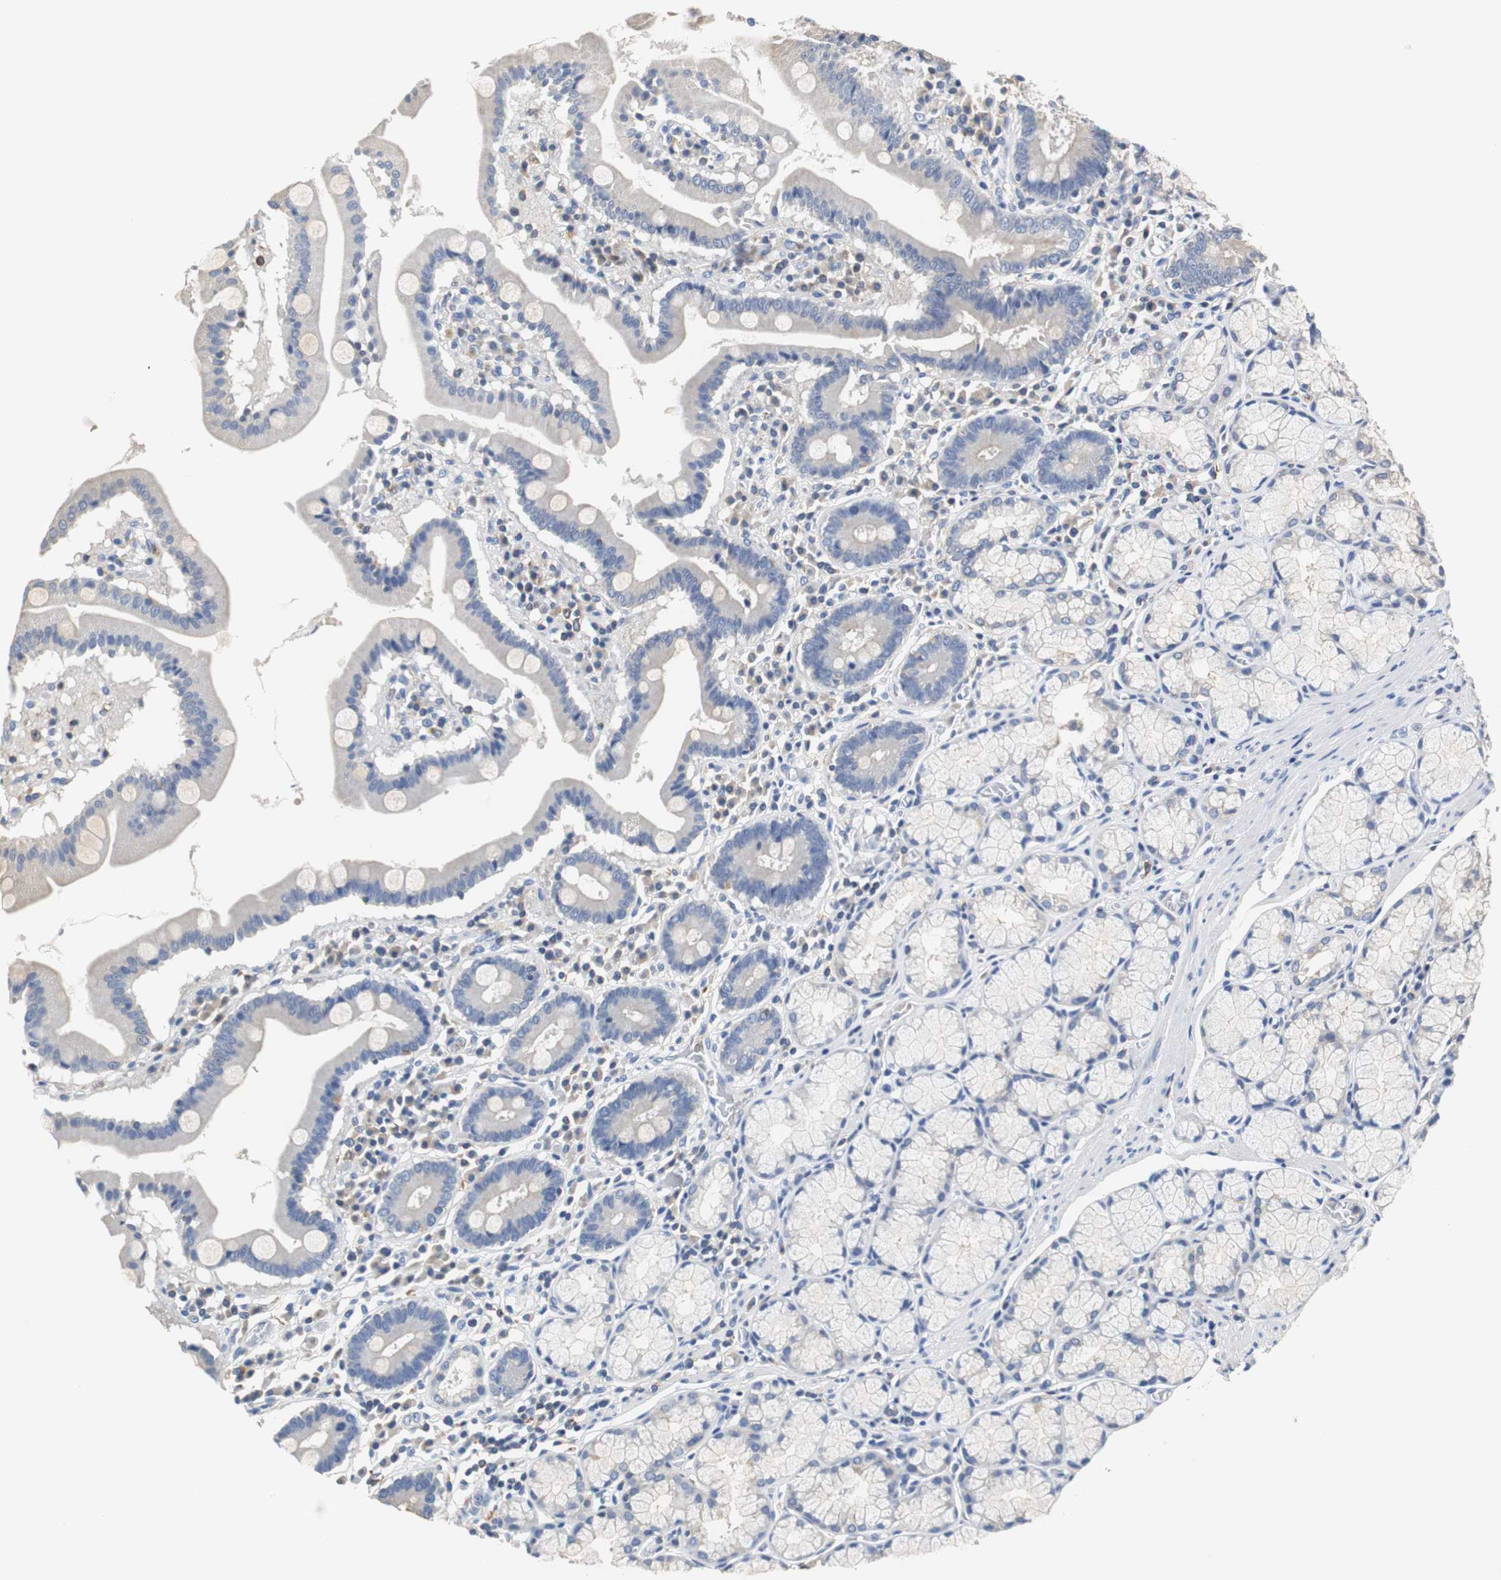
{"staining": {"intensity": "moderate", "quantity": "25%-75%", "location": "cytoplasmic/membranous"}, "tissue": "stomach", "cell_type": "Glandular cells", "image_type": "normal", "snomed": [{"axis": "morphology", "description": "Normal tissue, NOS"}, {"axis": "topography", "description": "Stomach, lower"}], "caption": "Immunohistochemistry (DAB) staining of unremarkable stomach exhibits moderate cytoplasmic/membranous protein positivity in approximately 25%-75% of glandular cells.", "gene": "VAMP8", "patient": {"sex": "male", "age": 56}}